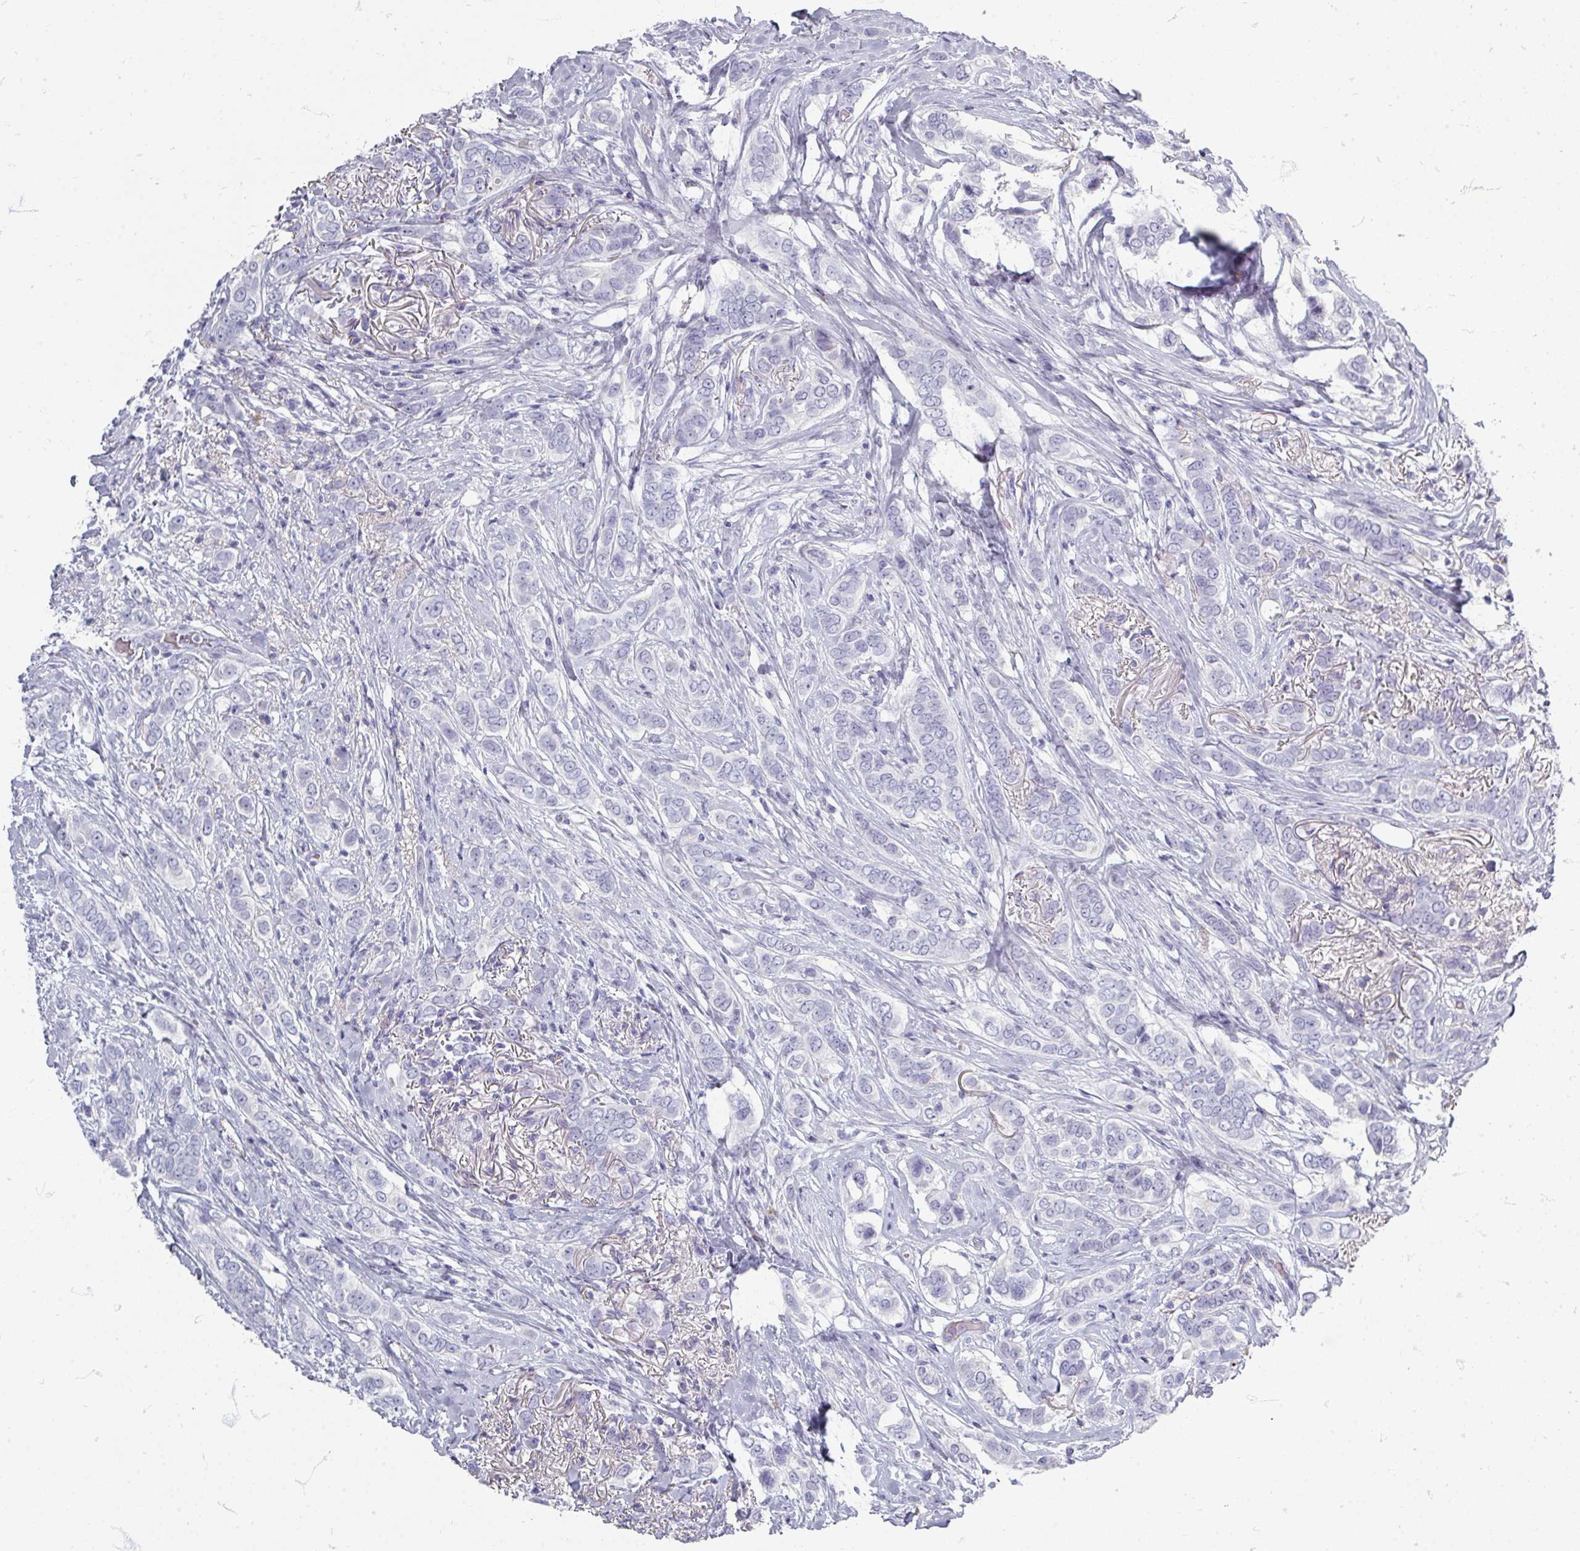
{"staining": {"intensity": "negative", "quantity": "none", "location": "none"}, "tissue": "breast cancer", "cell_type": "Tumor cells", "image_type": "cancer", "snomed": [{"axis": "morphology", "description": "Lobular carcinoma"}, {"axis": "topography", "description": "Breast"}], "caption": "IHC histopathology image of neoplastic tissue: human lobular carcinoma (breast) stained with DAB shows no significant protein staining in tumor cells.", "gene": "ZNF878", "patient": {"sex": "female", "age": 51}}